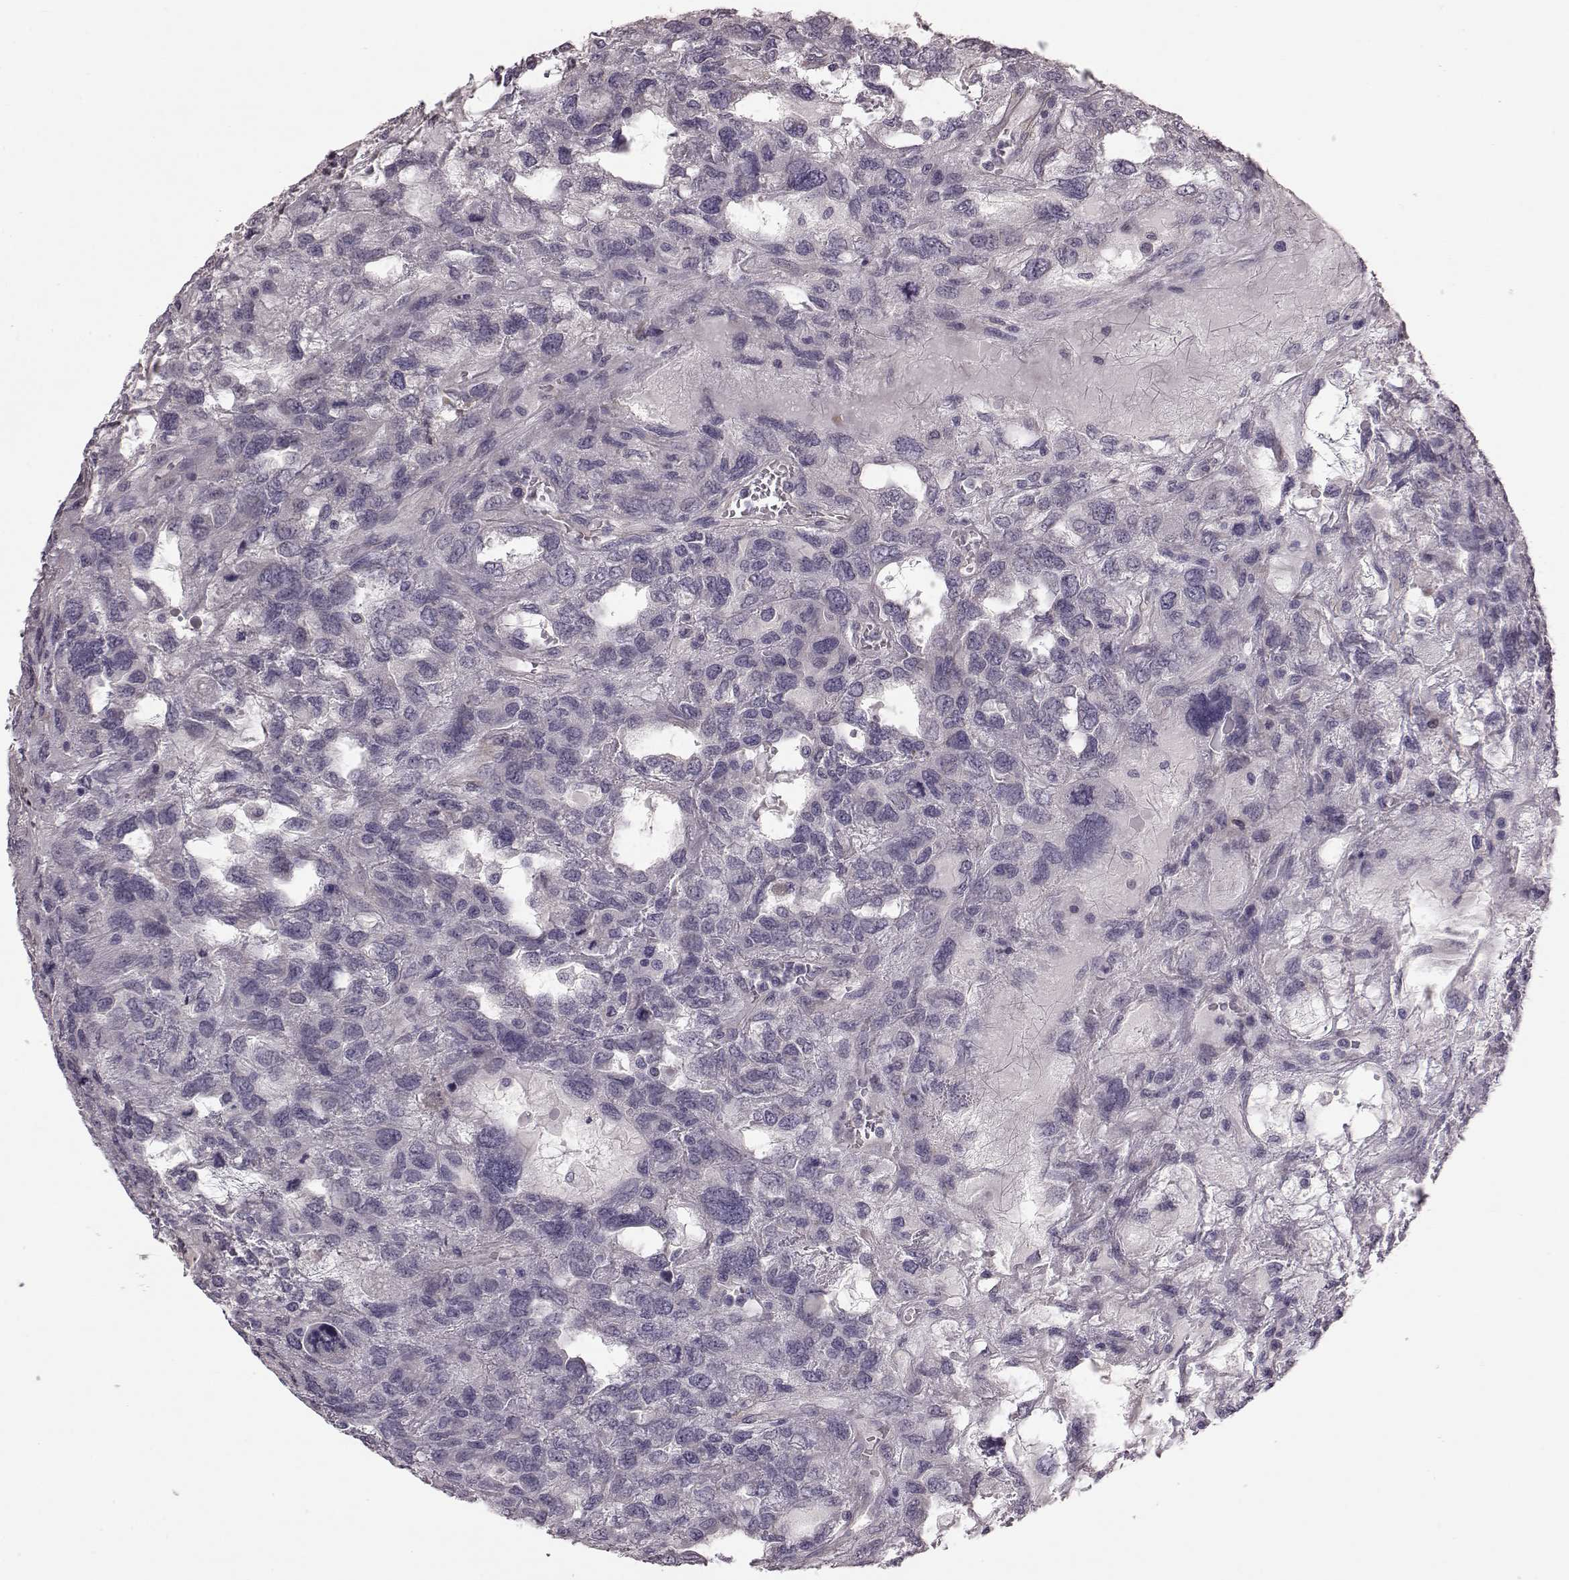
{"staining": {"intensity": "negative", "quantity": "none", "location": "none"}, "tissue": "testis cancer", "cell_type": "Tumor cells", "image_type": "cancer", "snomed": [{"axis": "morphology", "description": "Seminoma, NOS"}, {"axis": "topography", "description": "Testis"}], "caption": "This is an immunohistochemistry histopathology image of human testis seminoma. There is no positivity in tumor cells.", "gene": "GRK1", "patient": {"sex": "male", "age": 52}}